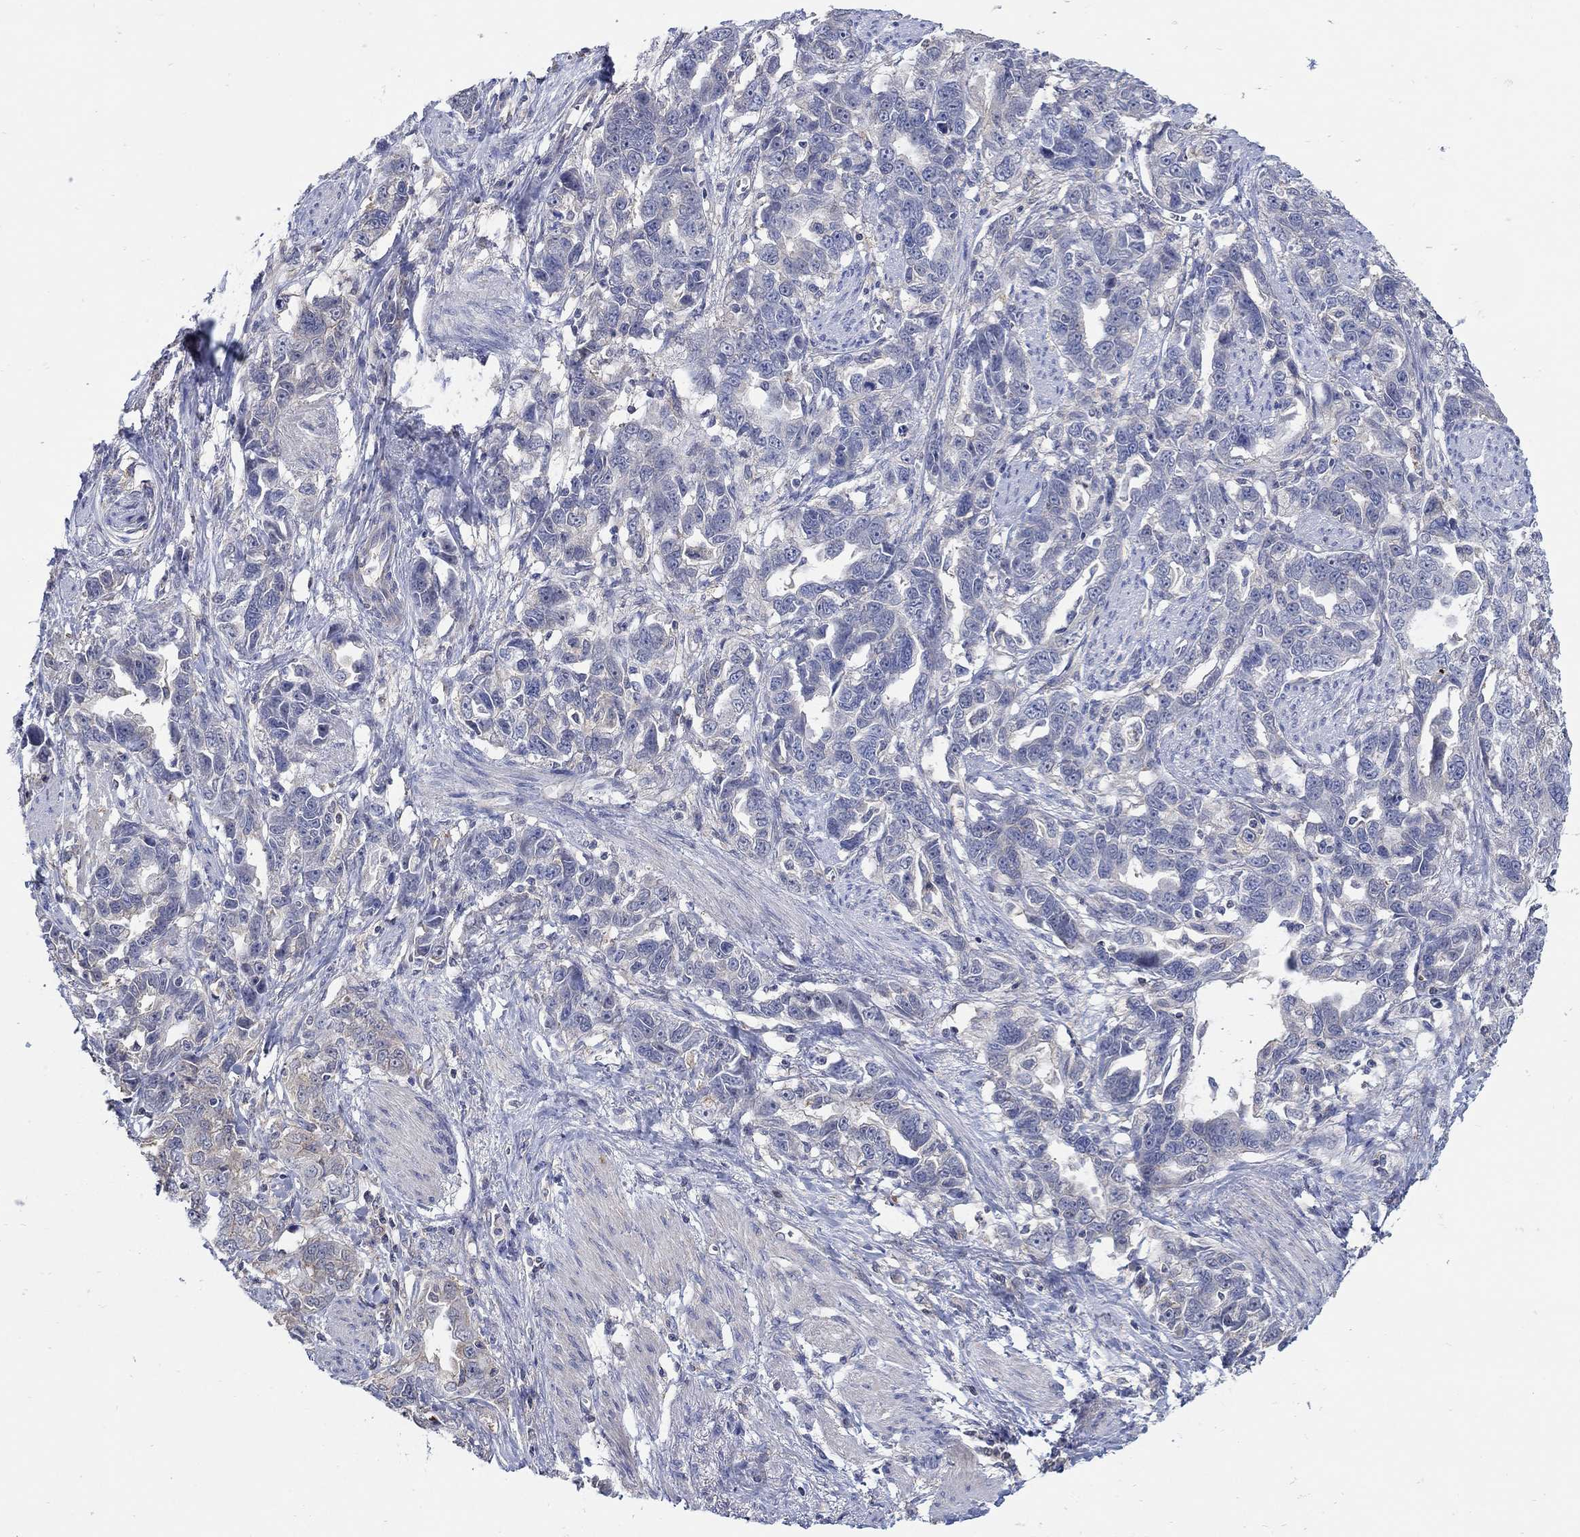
{"staining": {"intensity": "negative", "quantity": "none", "location": "none"}, "tissue": "ovarian cancer", "cell_type": "Tumor cells", "image_type": "cancer", "snomed": [{"axis": "morphology", "description": "Cystadenocarcinoma, serous, NOS"}, {"axis": "topography", "description": "Ovary"}], "caption": "DAB (3,3'-diaminobenzidine) immunohistochemical staining of human ovarian serous cystadenocarcinoma demonstrates no significant expression in tumor cells. (Immunohistochemistry (ihc), brightfield microscopy, high magnification).", "gene": "TEKT3", "patient": {"sex": "female", "age": 51}}